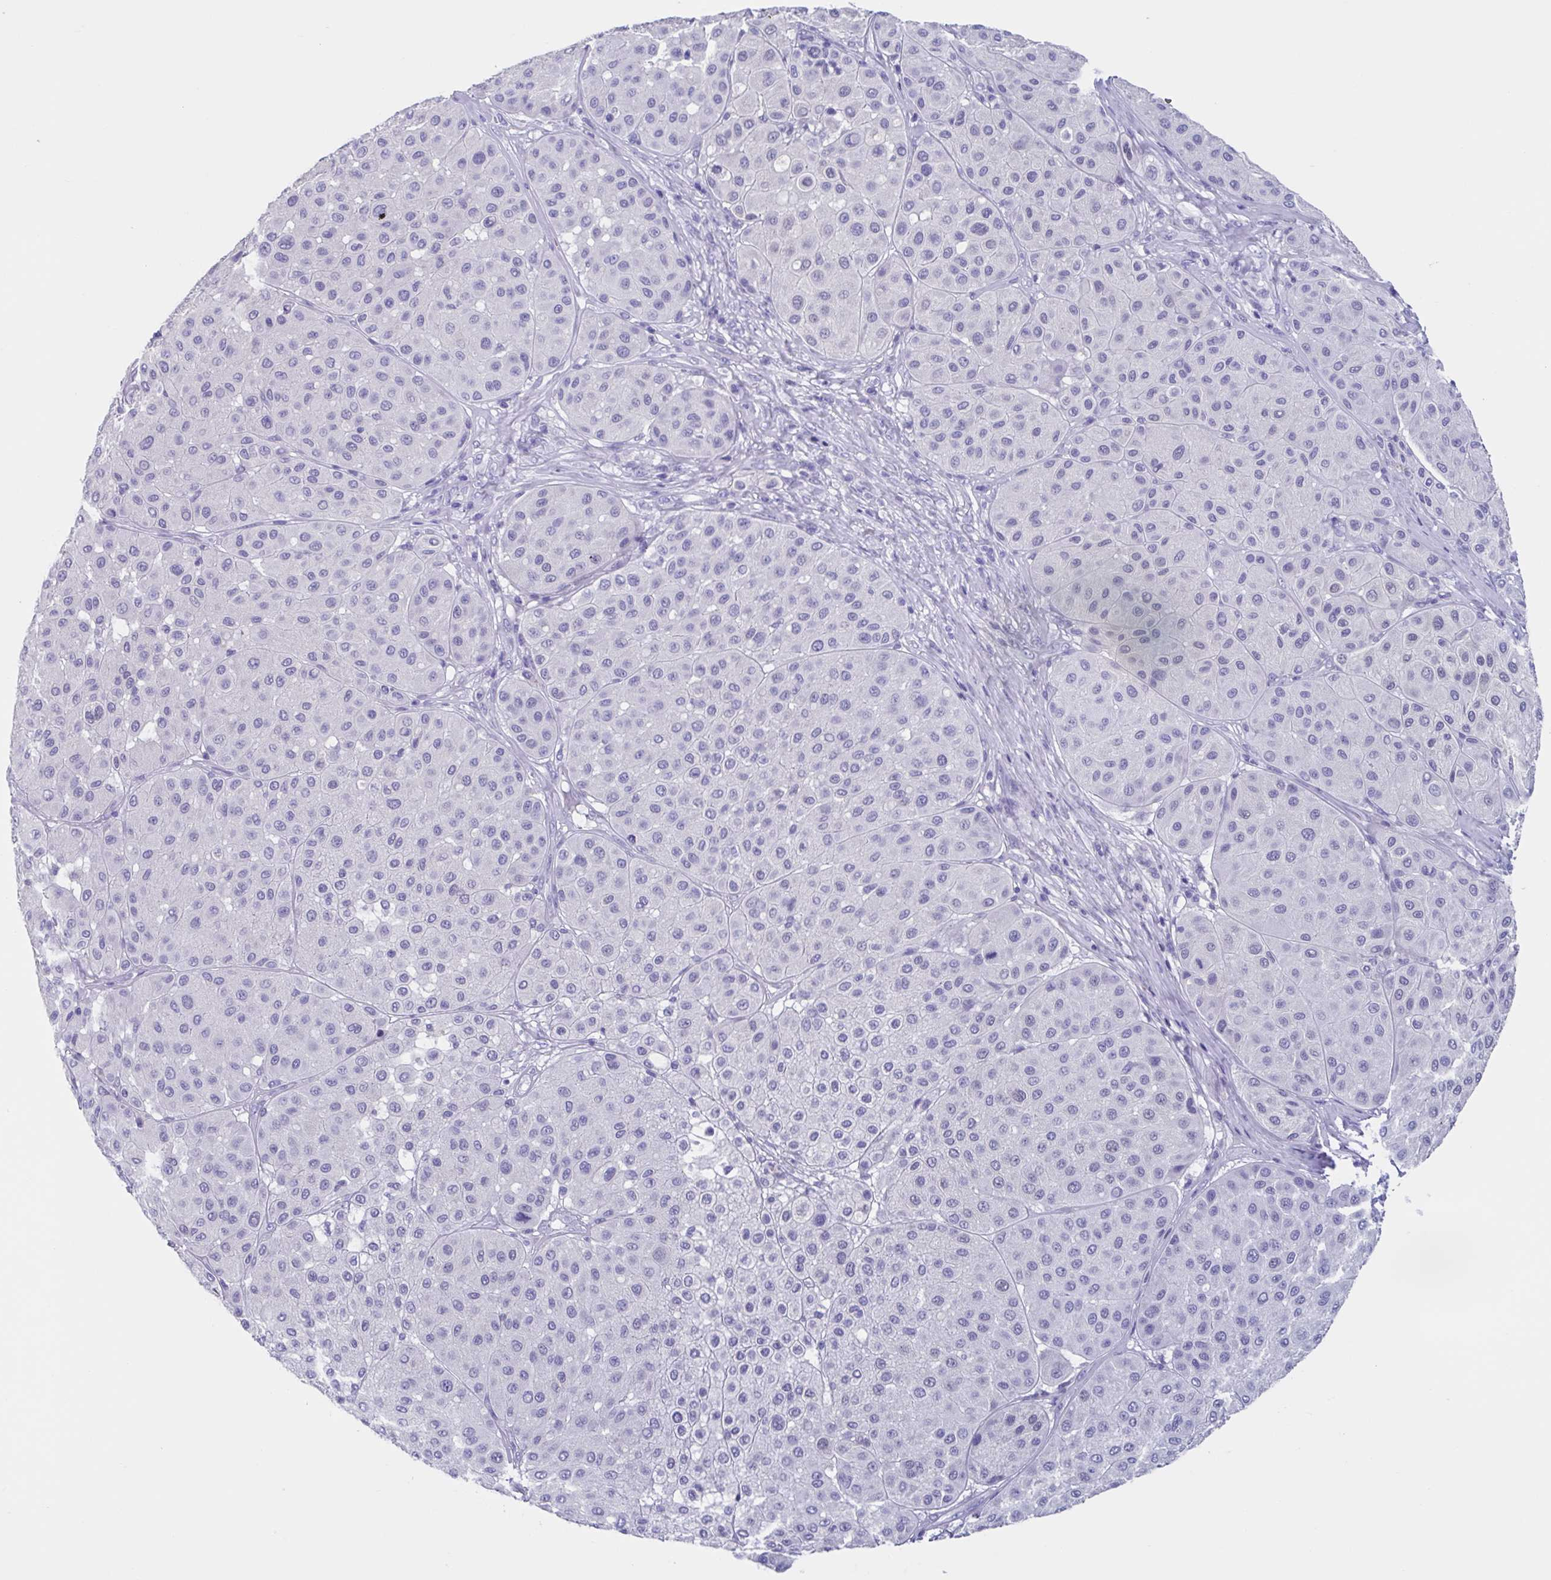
{"staining": {"intensity": "negative", "quantity": "none", "location": "none"}, "tissue": "melanoma", "cell_type": "Tumor cells", "image_type": "cancer", "snomed": [{"axis": "morphology", "description": "Malignant melanoma, Metastatic site"}, {"axis": "topography", "description": "Smooth muscle"}], "caption": "Tumor cells show no significant staining in melanoma. Brightfield microscopy of immunohistochemistry (IHC) stained with DAB (3,3'-diaminobenzidine) (brown) and hematoxylin (blue), captured at high magnification.", "gene": "USP35", "patient": {"sex": "male", "age": 41}}